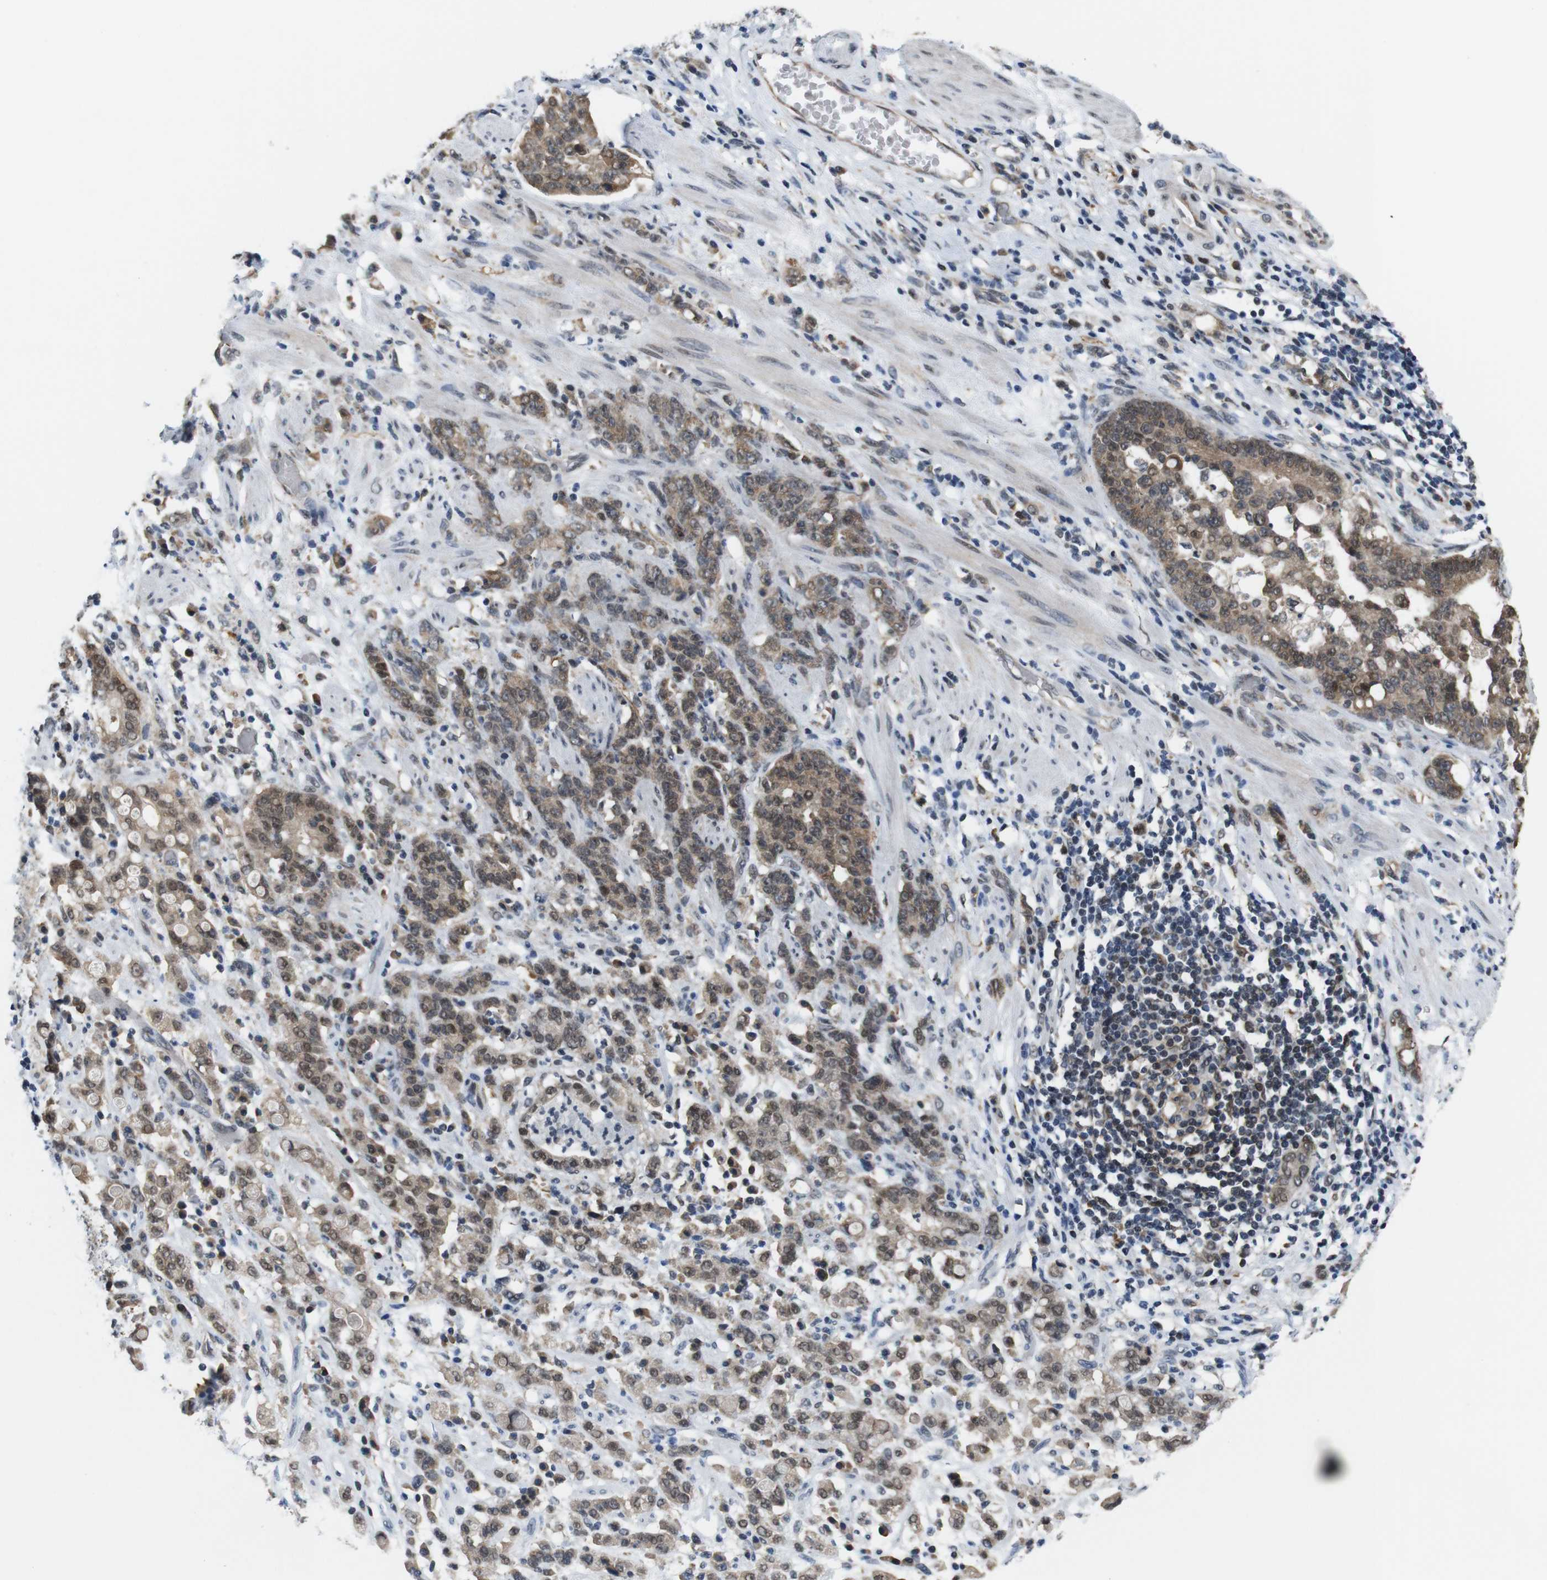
{"staining": {"intensity": "moderate", "quantity": ">75%", "location": "cytoplasmic/membranous,nuclear"}, "tissue": "stomach cancer", "cell_type": "Tumor cells", "image_type": "cancer", "snomed": [{"axis": "morphology", "description": "Adenocarcinoma, NOS"}, {"axis": "topography", "description": "Stomach, lower"}], "caption": "A photomicrograph of human adenocarcinoma (stomach) stained for a protein reveals moderate cytoplasmic/membranous and nuclear brown staining in tumor cells. (Stains: DAB in brown, nuclei in blue, Microscopy: brightfield microscopy at high magnification).", "gene": "PNMA8A", "patient": {"sex": "male", "age": 88}}